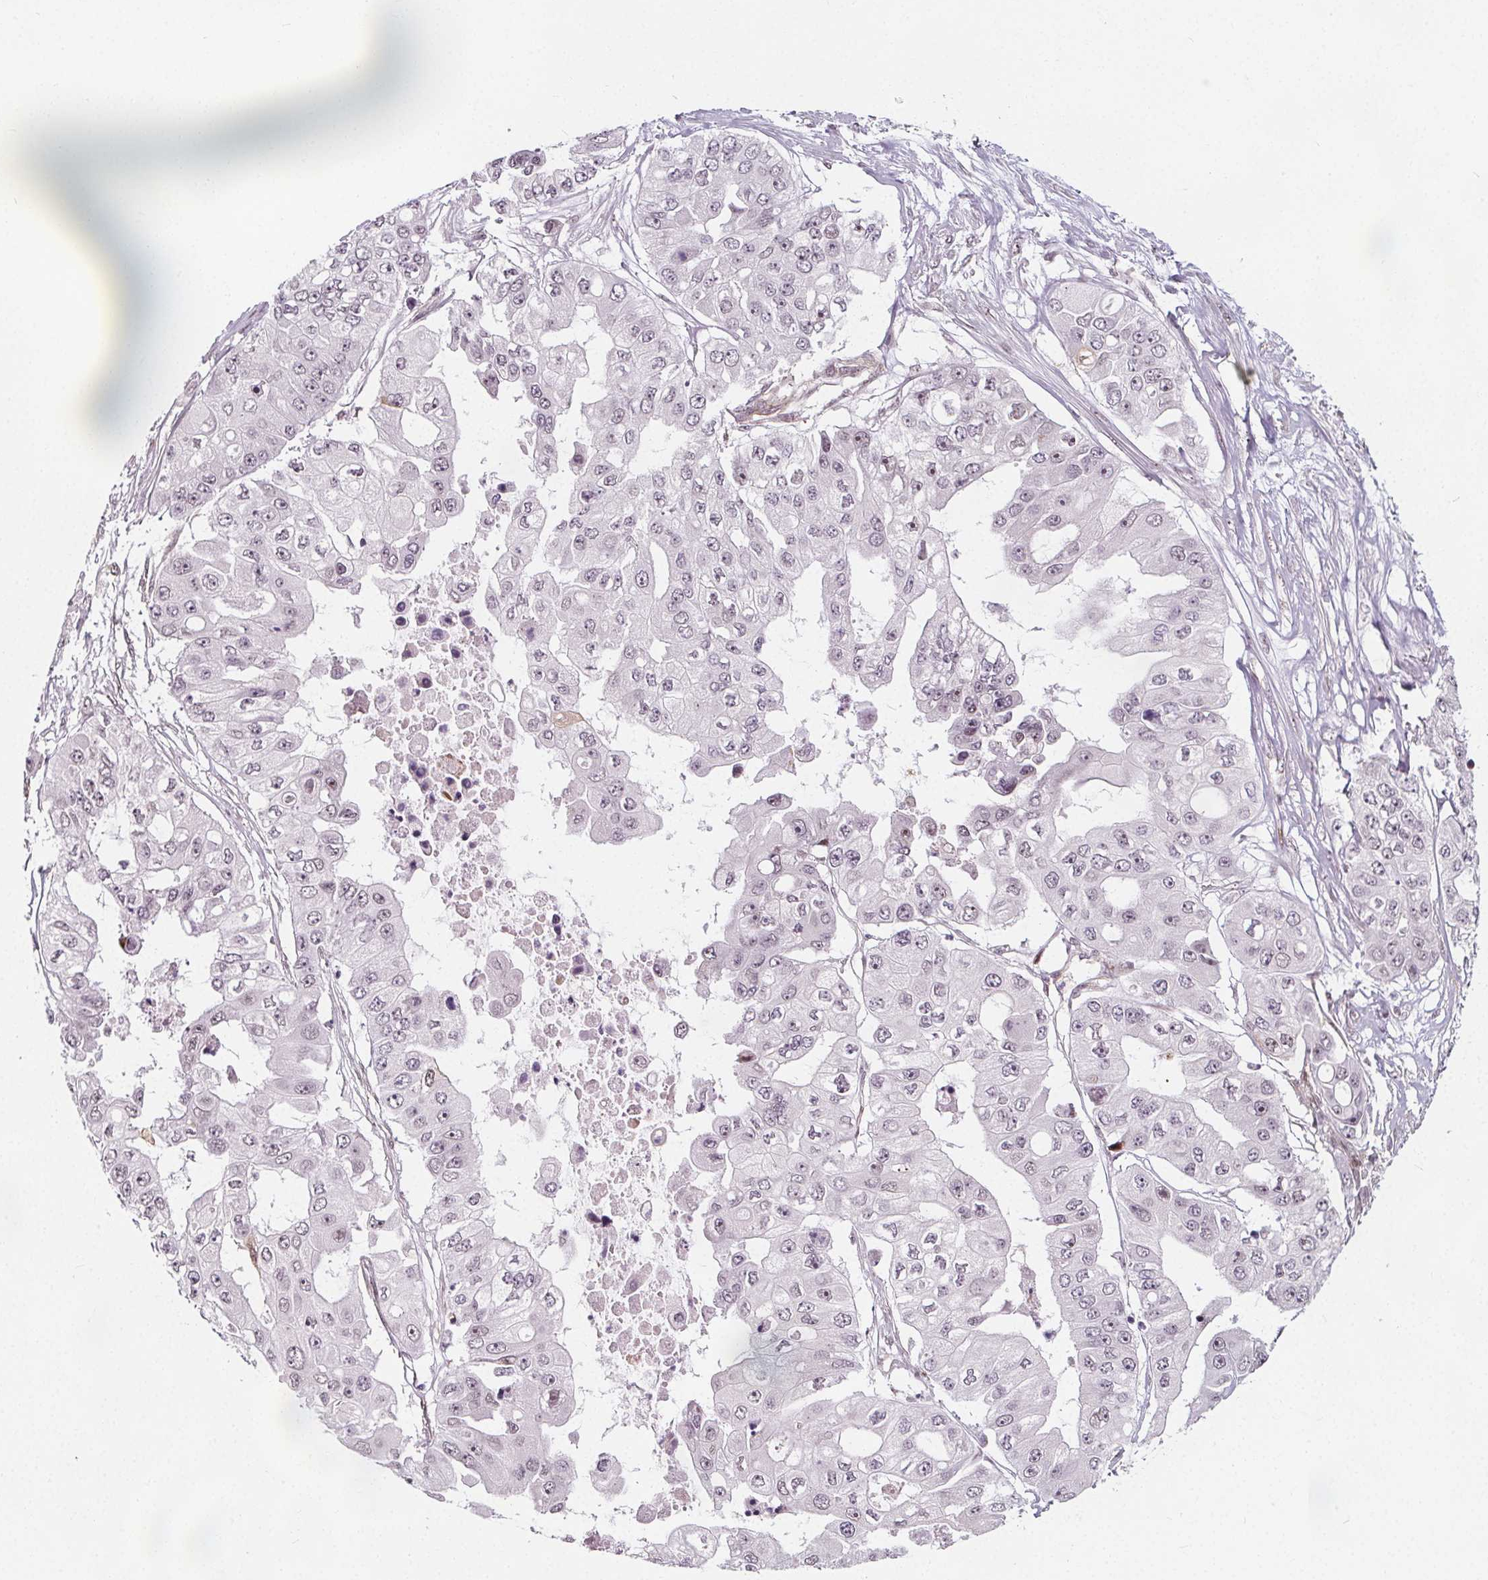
{"staining": {"intensity": "weak", "quantity": "25%-75%", "location": "nuclear"}, "tissue": "ovarian cancer", "cell_type": "Tumor cells", "image_type": "cancer", "snomed": [{"axis": "morphology", "description": "Cystadenocarcinoma, serous, NOS"}, {"axis": "topography", "description": "Ovary"}], "caption": "Immunohistochemistry (IHC) histopathology image of ovarian cancer stained for a protein (brown), which reveals low levels of weak nuclear expression in approximately 25%-75% of tumor cells.", "gene": "HAS1", "patient": {"sex": "female", "age": 56}}